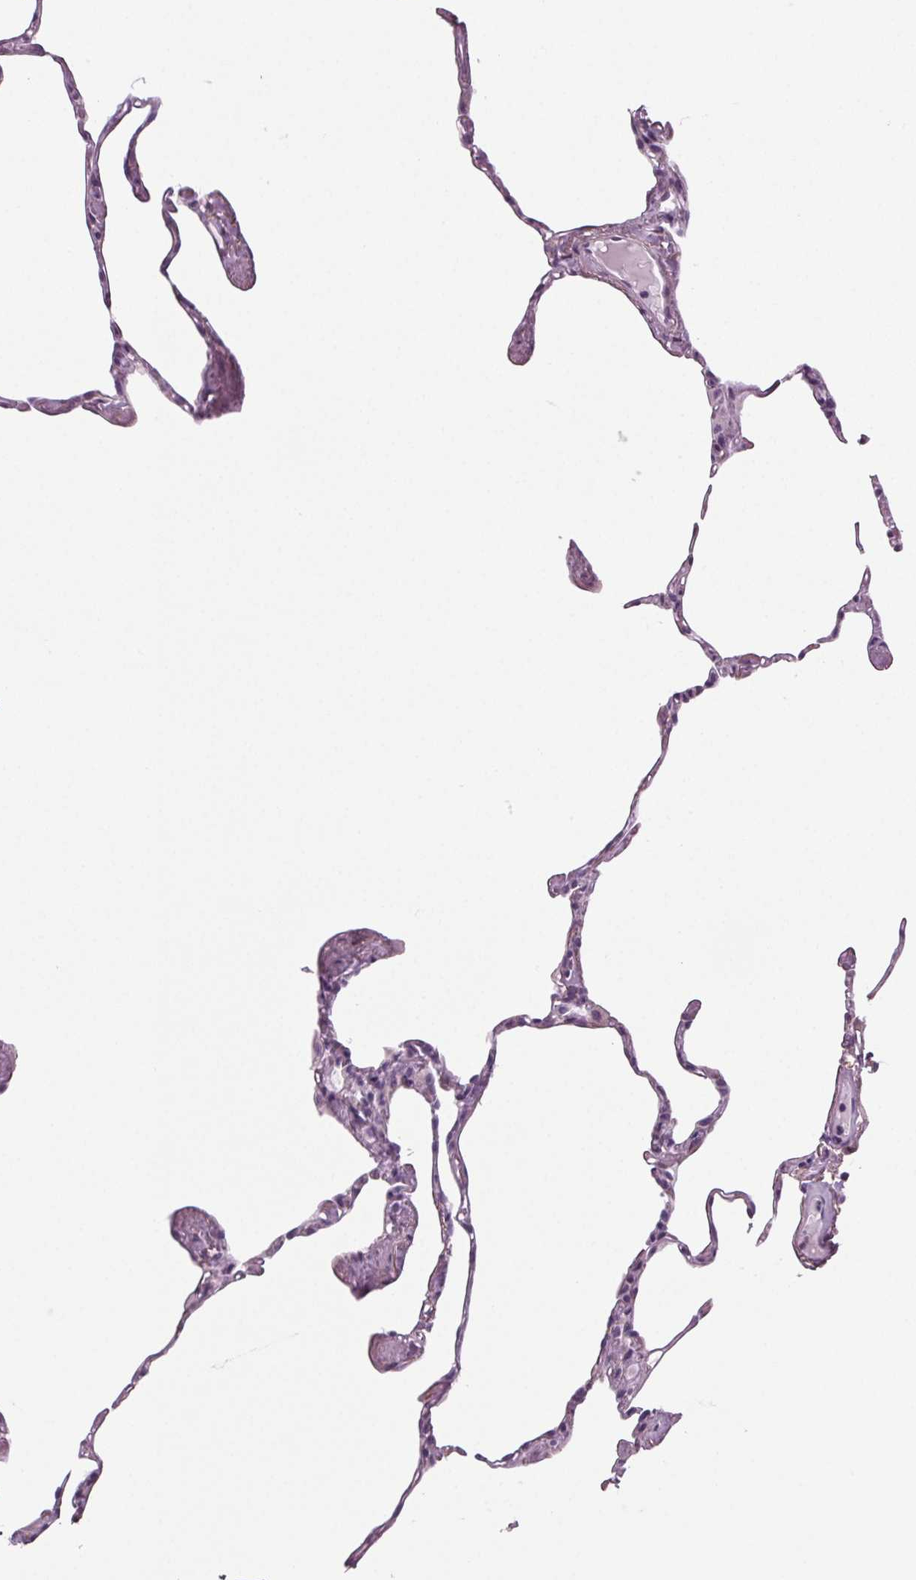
{"staining": {"intensity": "negative", "quantity": "none", "location": "none"}, "tissue": "lung", "cell_type": "Alveolar cells", "image_type": "normal", "snomed": [{"axis": "morphology", "description": "Normal tissue, NOS"}, {"axis": "topography", "description": "Lung"}], "caption": "Histopathology image shows no significant protein staining in alveolar cells of unremarkable lung. Brightfield microscopy of immunohistochemistry stained with DAB (3,3'-diaminobenzidine) (brown) and hematoxylin (blue), captured at high magnification.", "gene": "BHLHE22", "patient": {"sex": "male", "age": 65}}